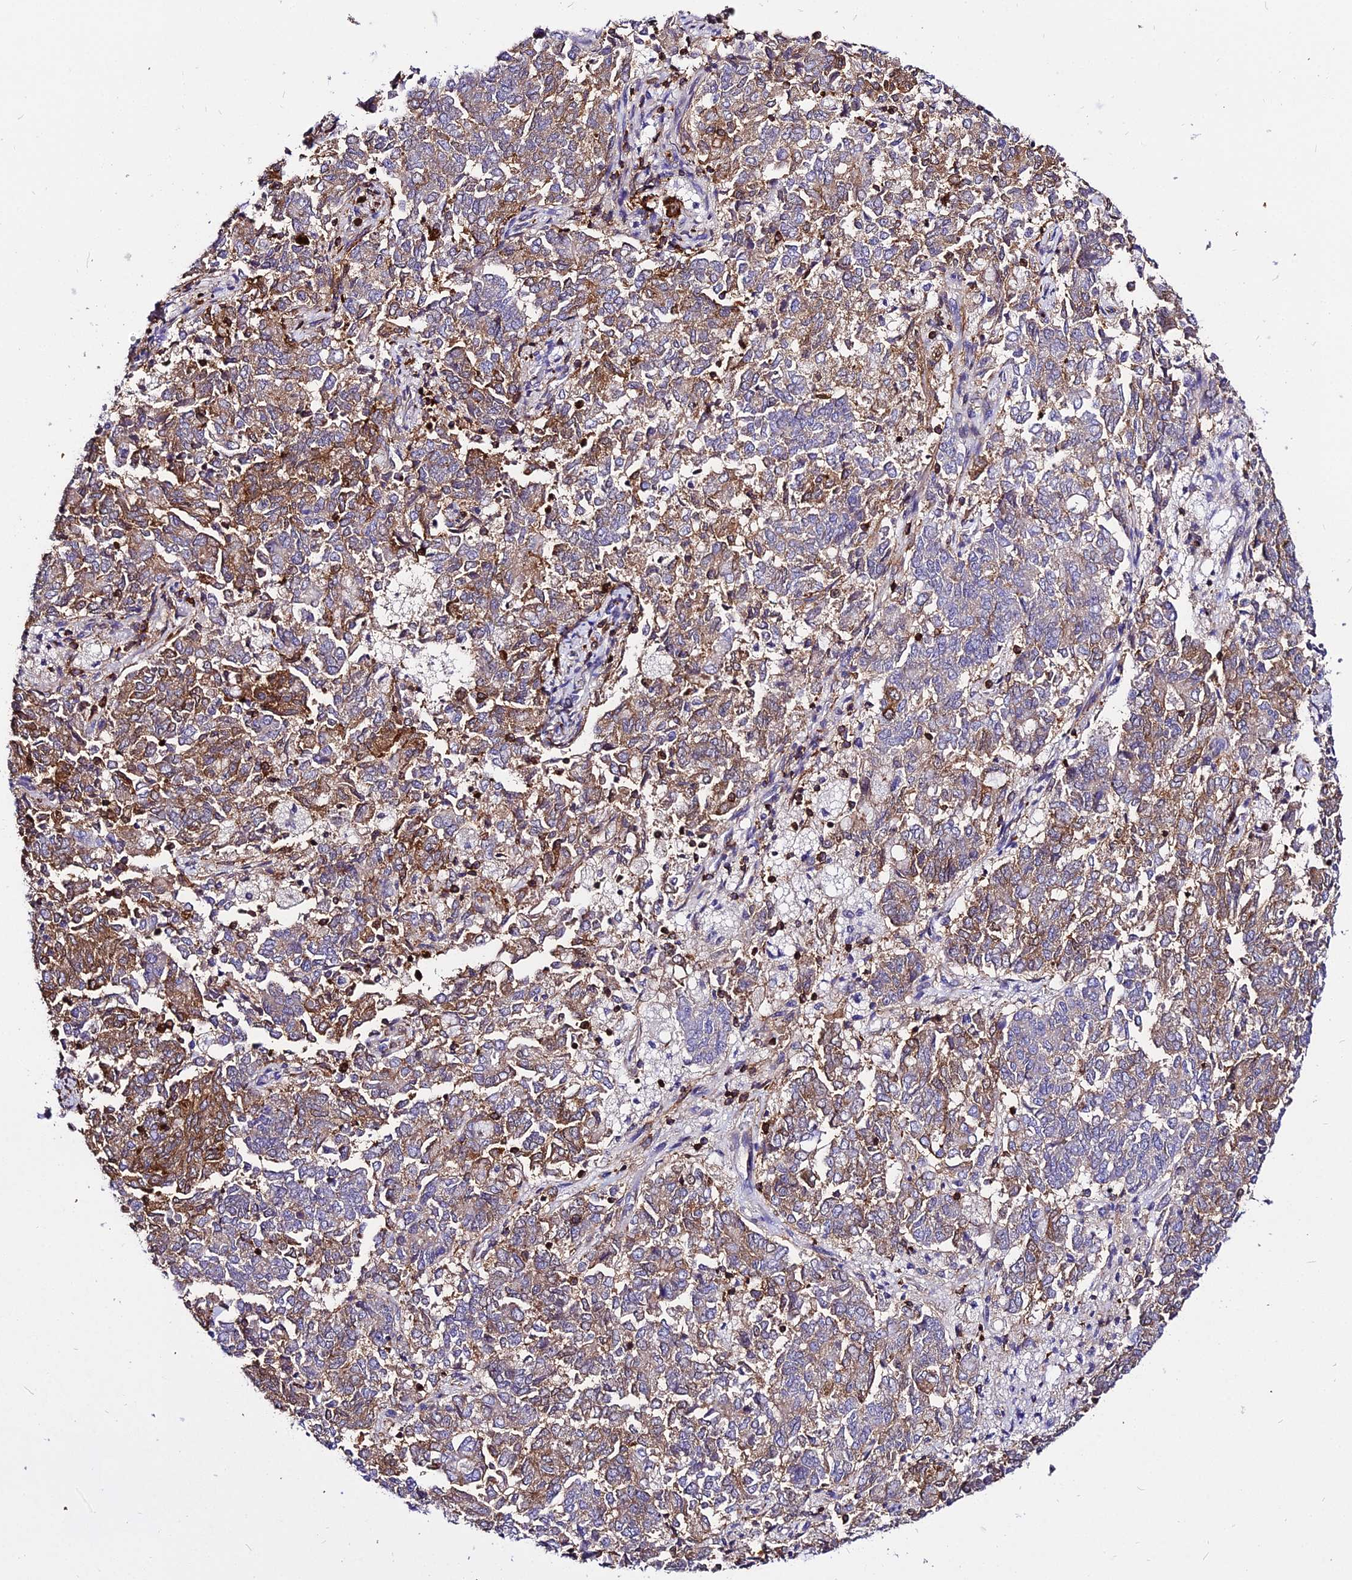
{"staining": {"intensity": "moderate", "quantity": "25%-75%", "location": "cytoplasmic/membranous"}, "tissue": "endometrial cancer", "cell_type": "Tumor cells", "image_type": "cancer", "snomed": [{"axis": "morphology", "description": "Adenocarcinoma, NOS"}, {"axis": "topography", "description": "Endometrium"}], "caption": "Endometrial adenocarcinoma stained with a protein marker shows moderate staining in tumor cells.", "gene": "CSRP1", "patient": {"sex": "female", "age": 80}}